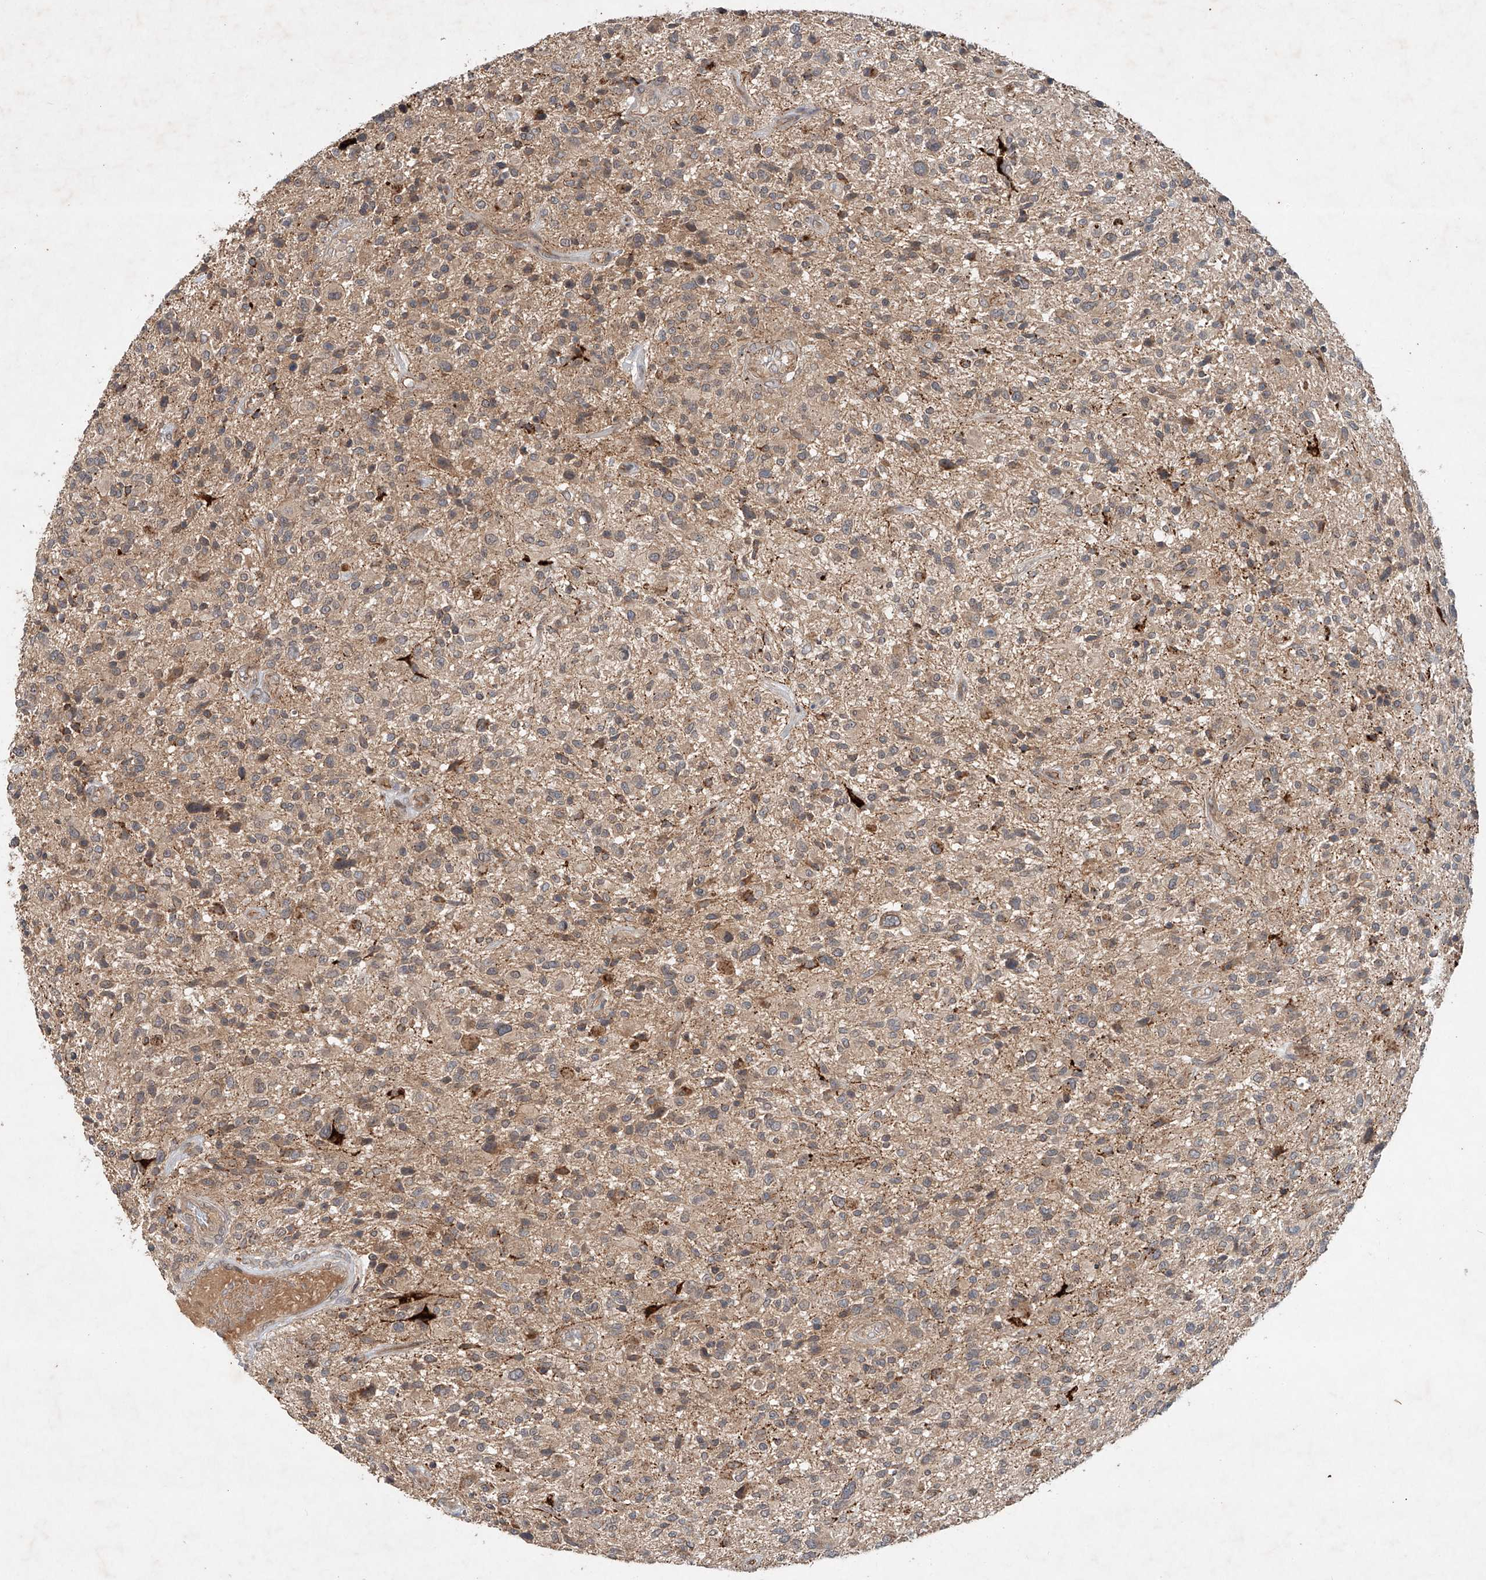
{"staining": {"intensity": "weak", "quantity": ">75%", "location": "cytoplasmic/membranous"}, "tissue": "glioma", "cell_type": "Tumor cells", "image_type": "cancer", "snomed": [{"axis": "morphology", "description": "Glioma, malignant, High grade"}, {"axis": "topography", "description": "Brain"}], "caption": "Immunohistochemistry (DAB) staining of human malignant glioma (high-grade) demonstrates weak cytoplasmic/membranous protein staining in approximately >75% of tumor cells.", "gene": "IER5", "patient": {"sex": "male", "age": 47}}